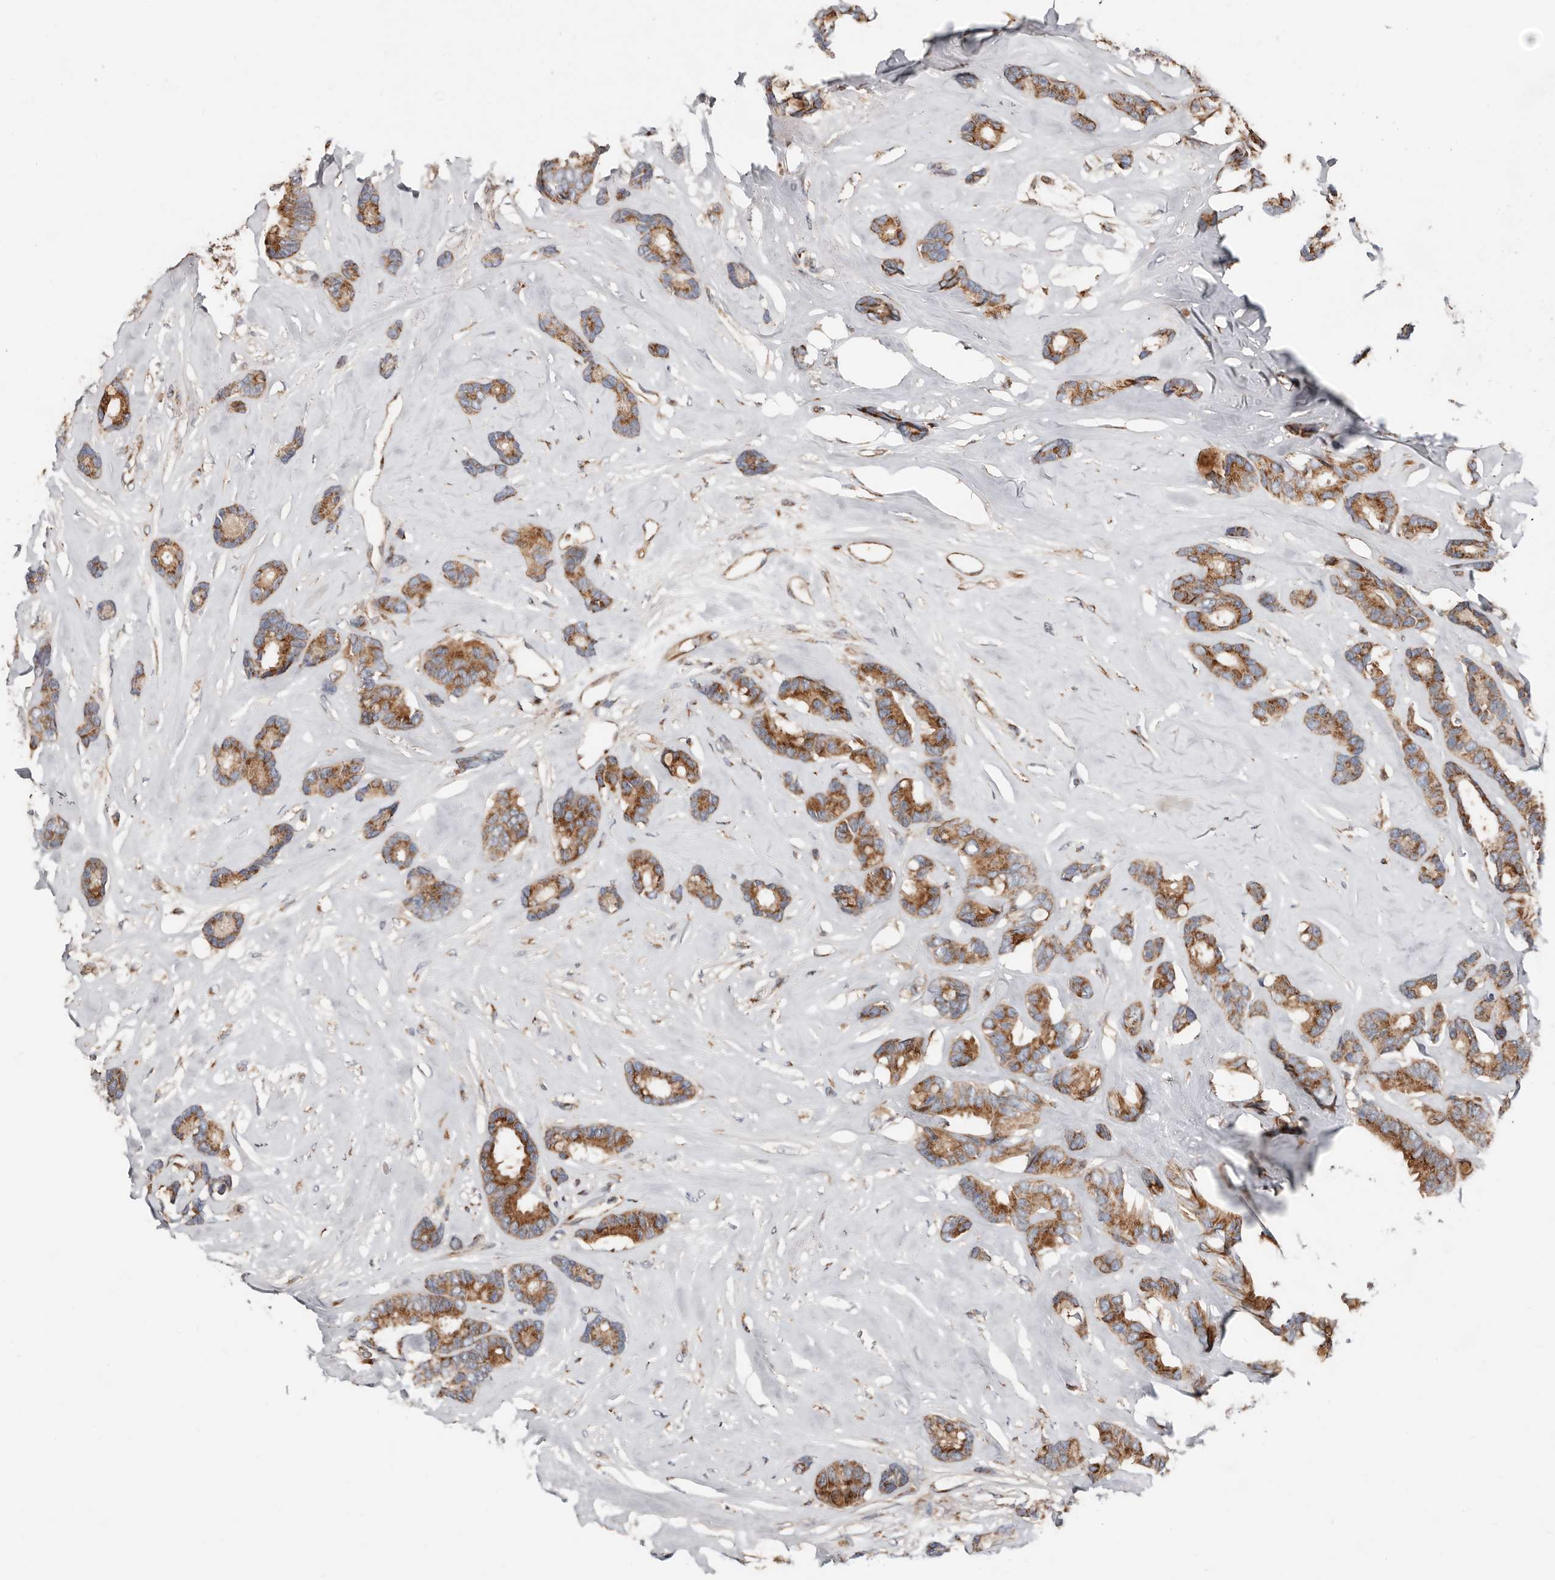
{"staining": {"intensity": "moderate", "quantity": ">75%", "location": "cytoplasmic/membranous"}, "tissue": "breast cancer", "cell_type": "Tumor cells", "image_type": "cancer", "snomed": [{"axis": "morphology", "description": "Duct carcinoma"}, {"axis": "topography", "description": "Breast"}], "caption": "The photomicrograph exhibits staining of breast cancer, revealing moderate cytoplasmic/membranous protein expression (brown color) within tumor cells. The staining is performed using DAB (3,3'-diaminobenzidine) brown chromogen to label protein expression. The nuclei are counter-stained blue using hematoxylin.", "gene": "COG1", "patient": {"sex": "female", "age": 87}}